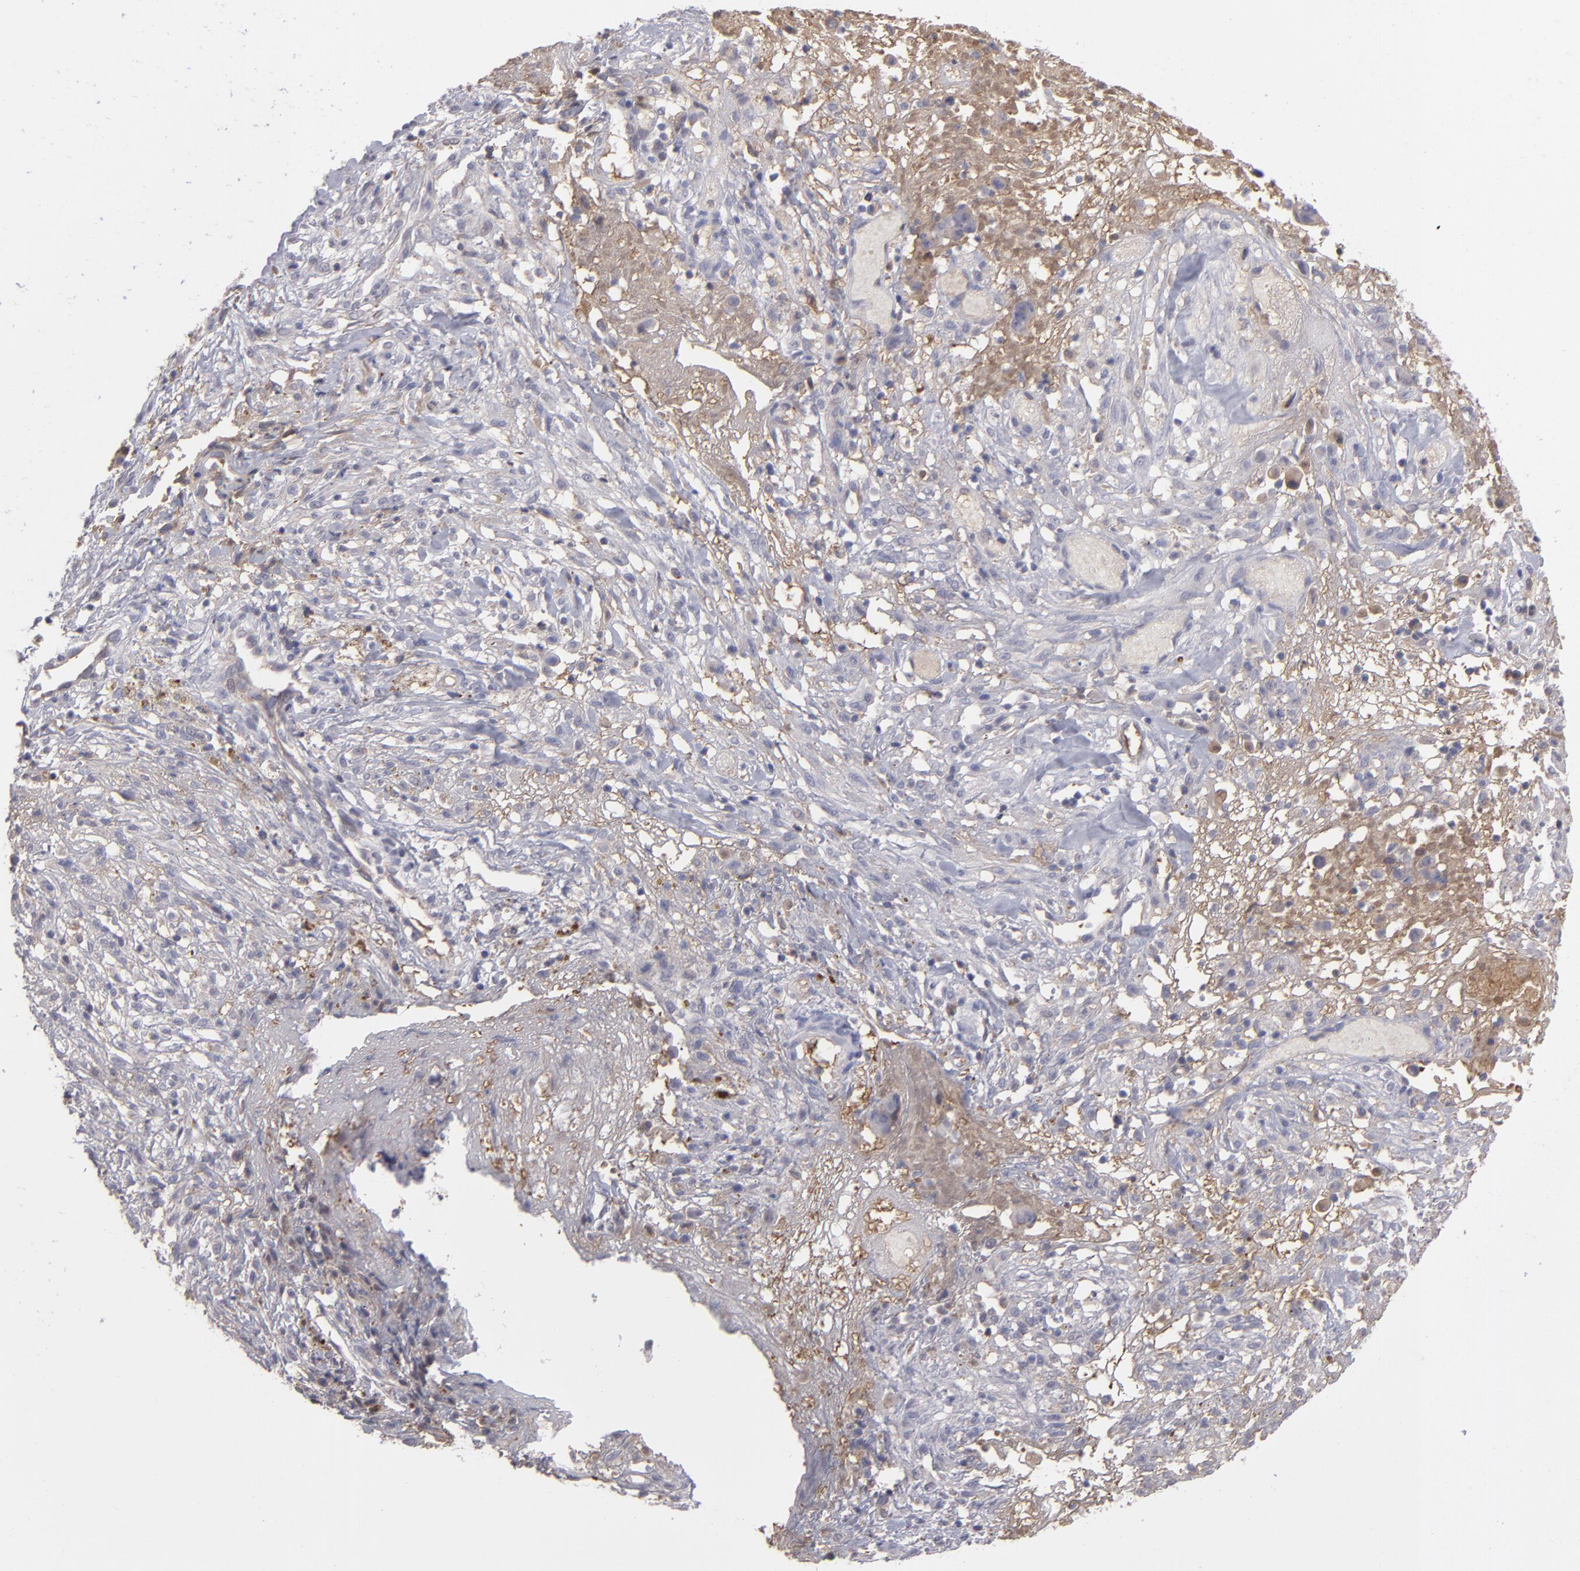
{"staining": {"intensity": "weak", "quantity": "<25%", "location": "cytoplasmic/membranous"}, "tissue": "ovarian cancer", "cell_type": "Tumor cells", "image_type": "cancer", "snomed": [{"axis": "morphology", "description": "Carcinoma, endometroid"}, {"axis": "topography", "description": "Ovary"}], "caption": "This is an immunohistochemistry histopathology image of ovarian cancer (endometroid carcinoma). There is no expression in tumor cells.", "gene": "ITIH4", "patient": {"sex": "female", "age": 42}}